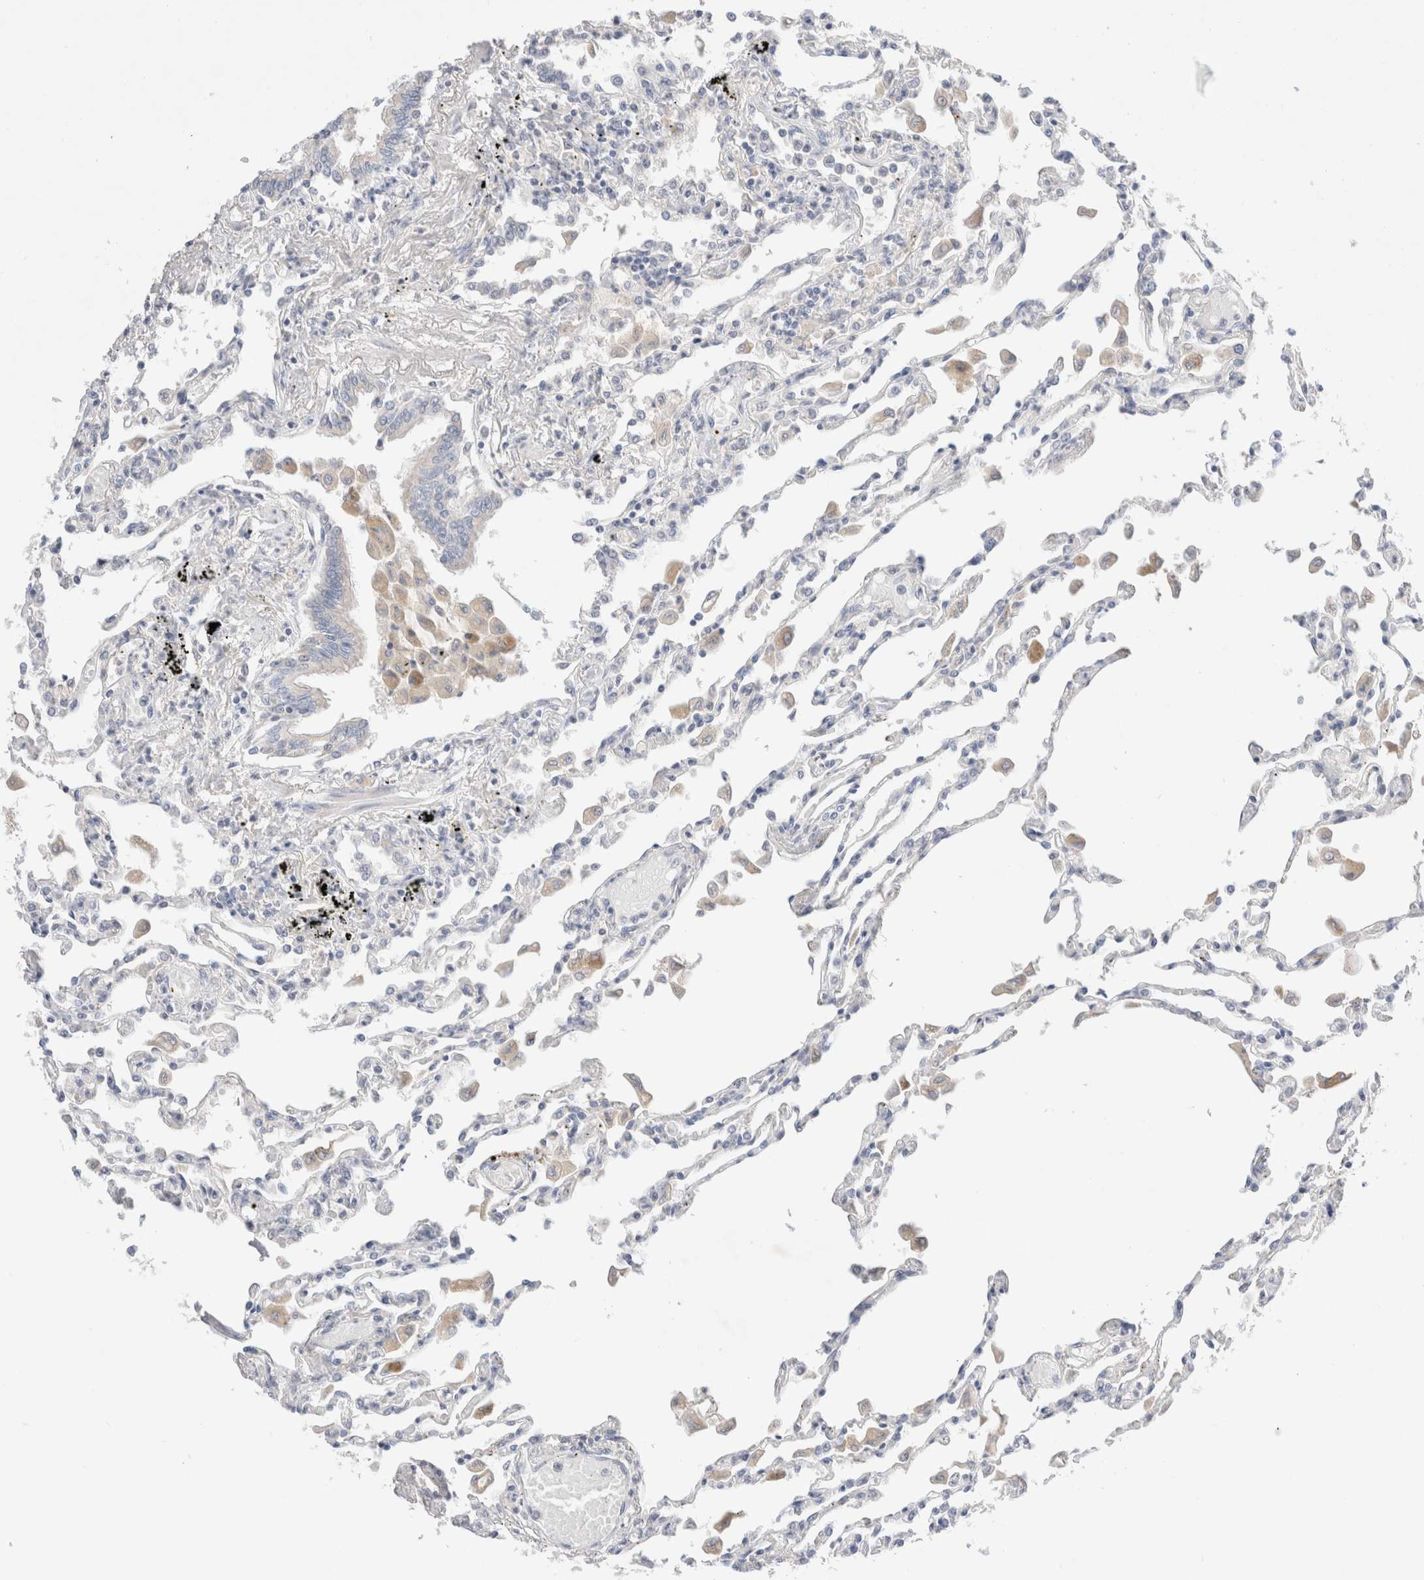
{"staining": {"intensity": "negative", "quantity": "none", "location": "none"}, "tissue": "lung", "cell_type": "Alveolar cells", "image_type": "normal", "snomed": [{"axis": "morphology", "description": "Normal tissue, NOS"}, {"axis": "topography", "description": "Bronchus"}, {"axis": "topography", "description": "Lung"}], "caption": "Photomicrograph shows no protein expression in alveolar cells of unremarkable lung.", "gene": "SPATA20", "patient": {"sex": "female", "age": 49}}